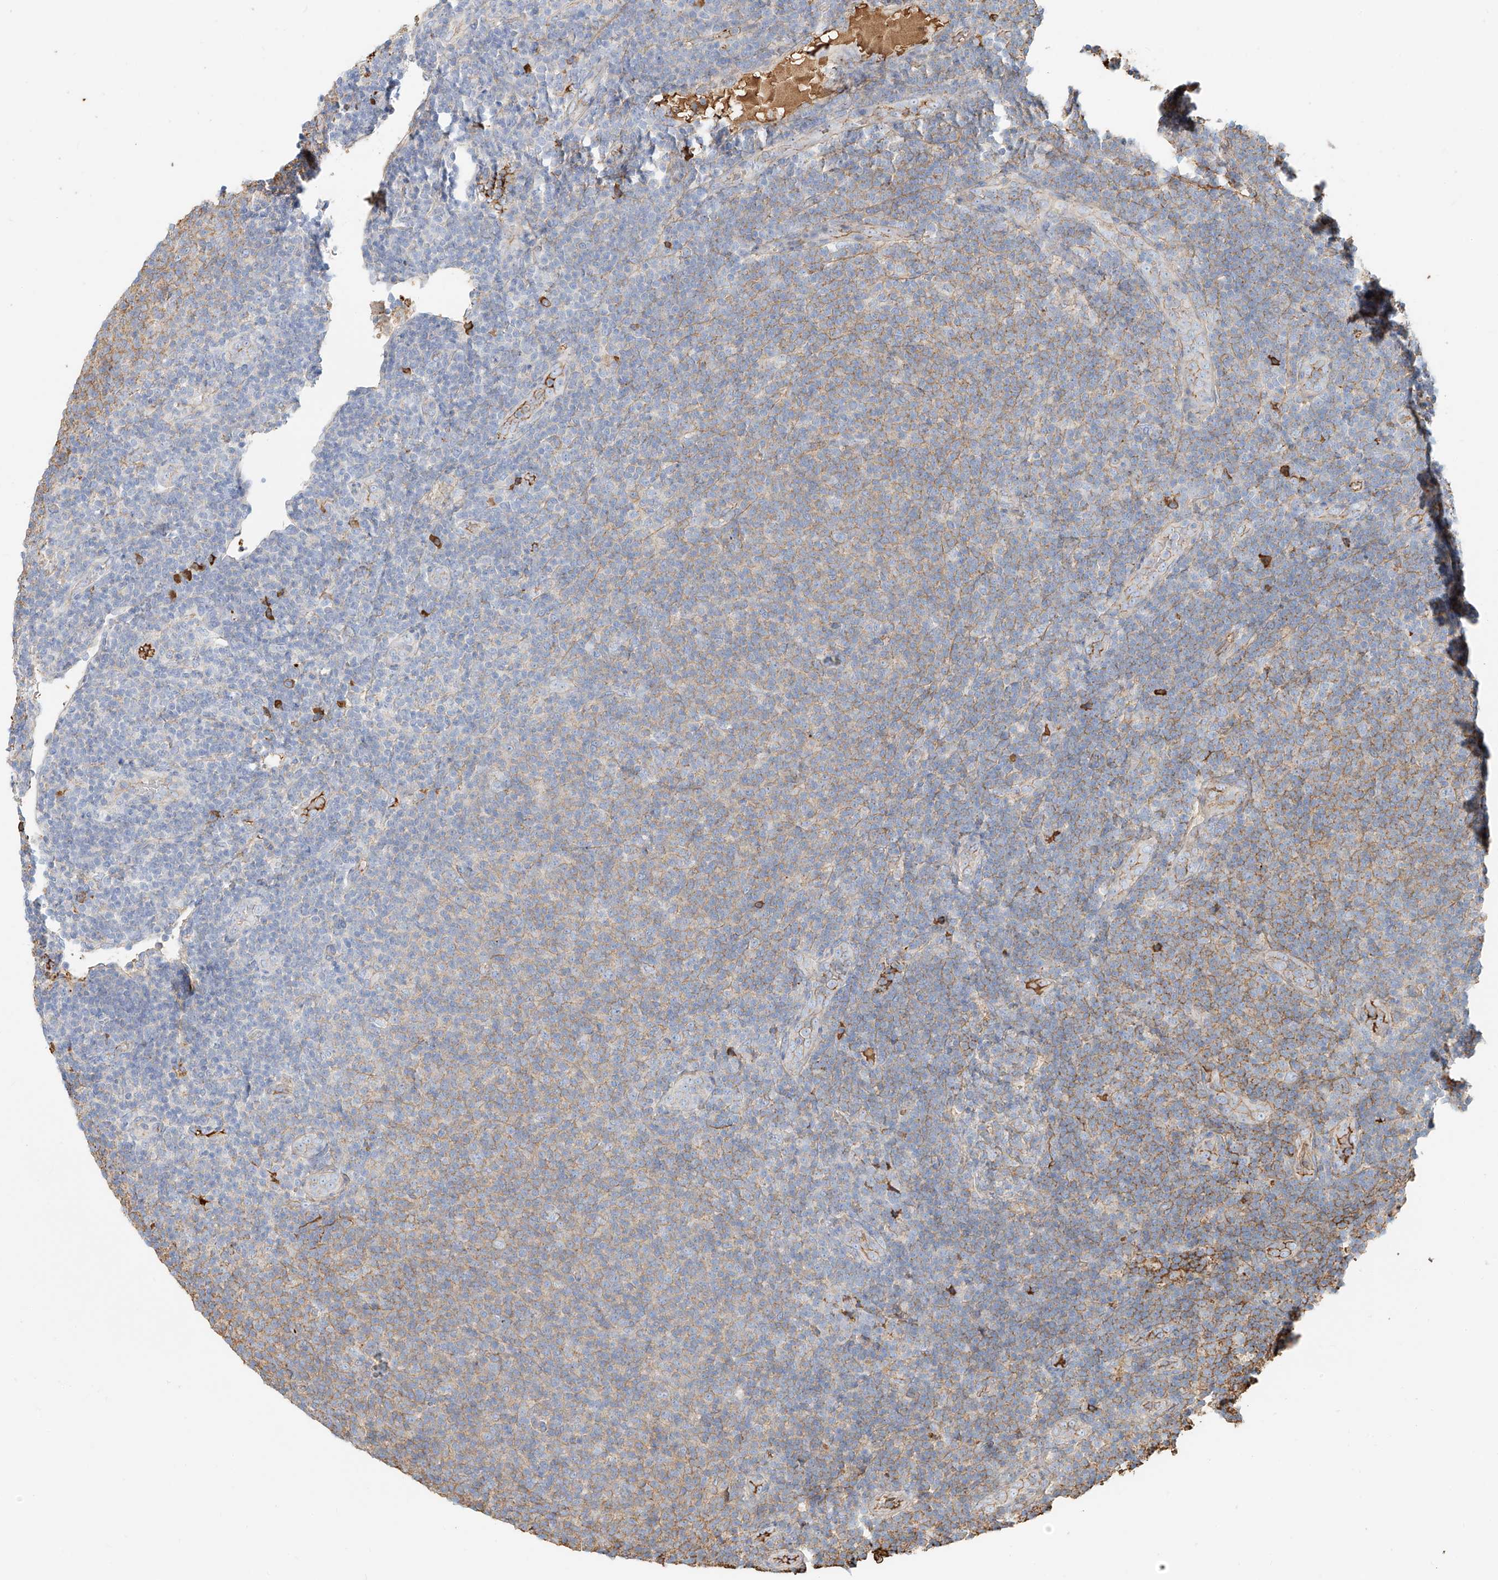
{"staining": {"intensity": "moderate", "quantity": "<25%", "location": "cytoplasmic/membranous"}, "tissue": "lymphoma", "cell_type": "Tumor cells", "image_type": "cancer", "snomed": [{"axis": "morphology", "description": "Malignant lymphoma, non-Hodgkin's type, Low grade"}, {"axis": "topography", "description": "Lymph node"}], "caption": "Lymphoma stained with DAB immunohistochemistry (IHC) displays low levels of moderate cytoplasmic/membranous staining in approximately <25% of tumor cells.", "gene": "ZFP30", "patient": {"sex": "male", "age": 66}}